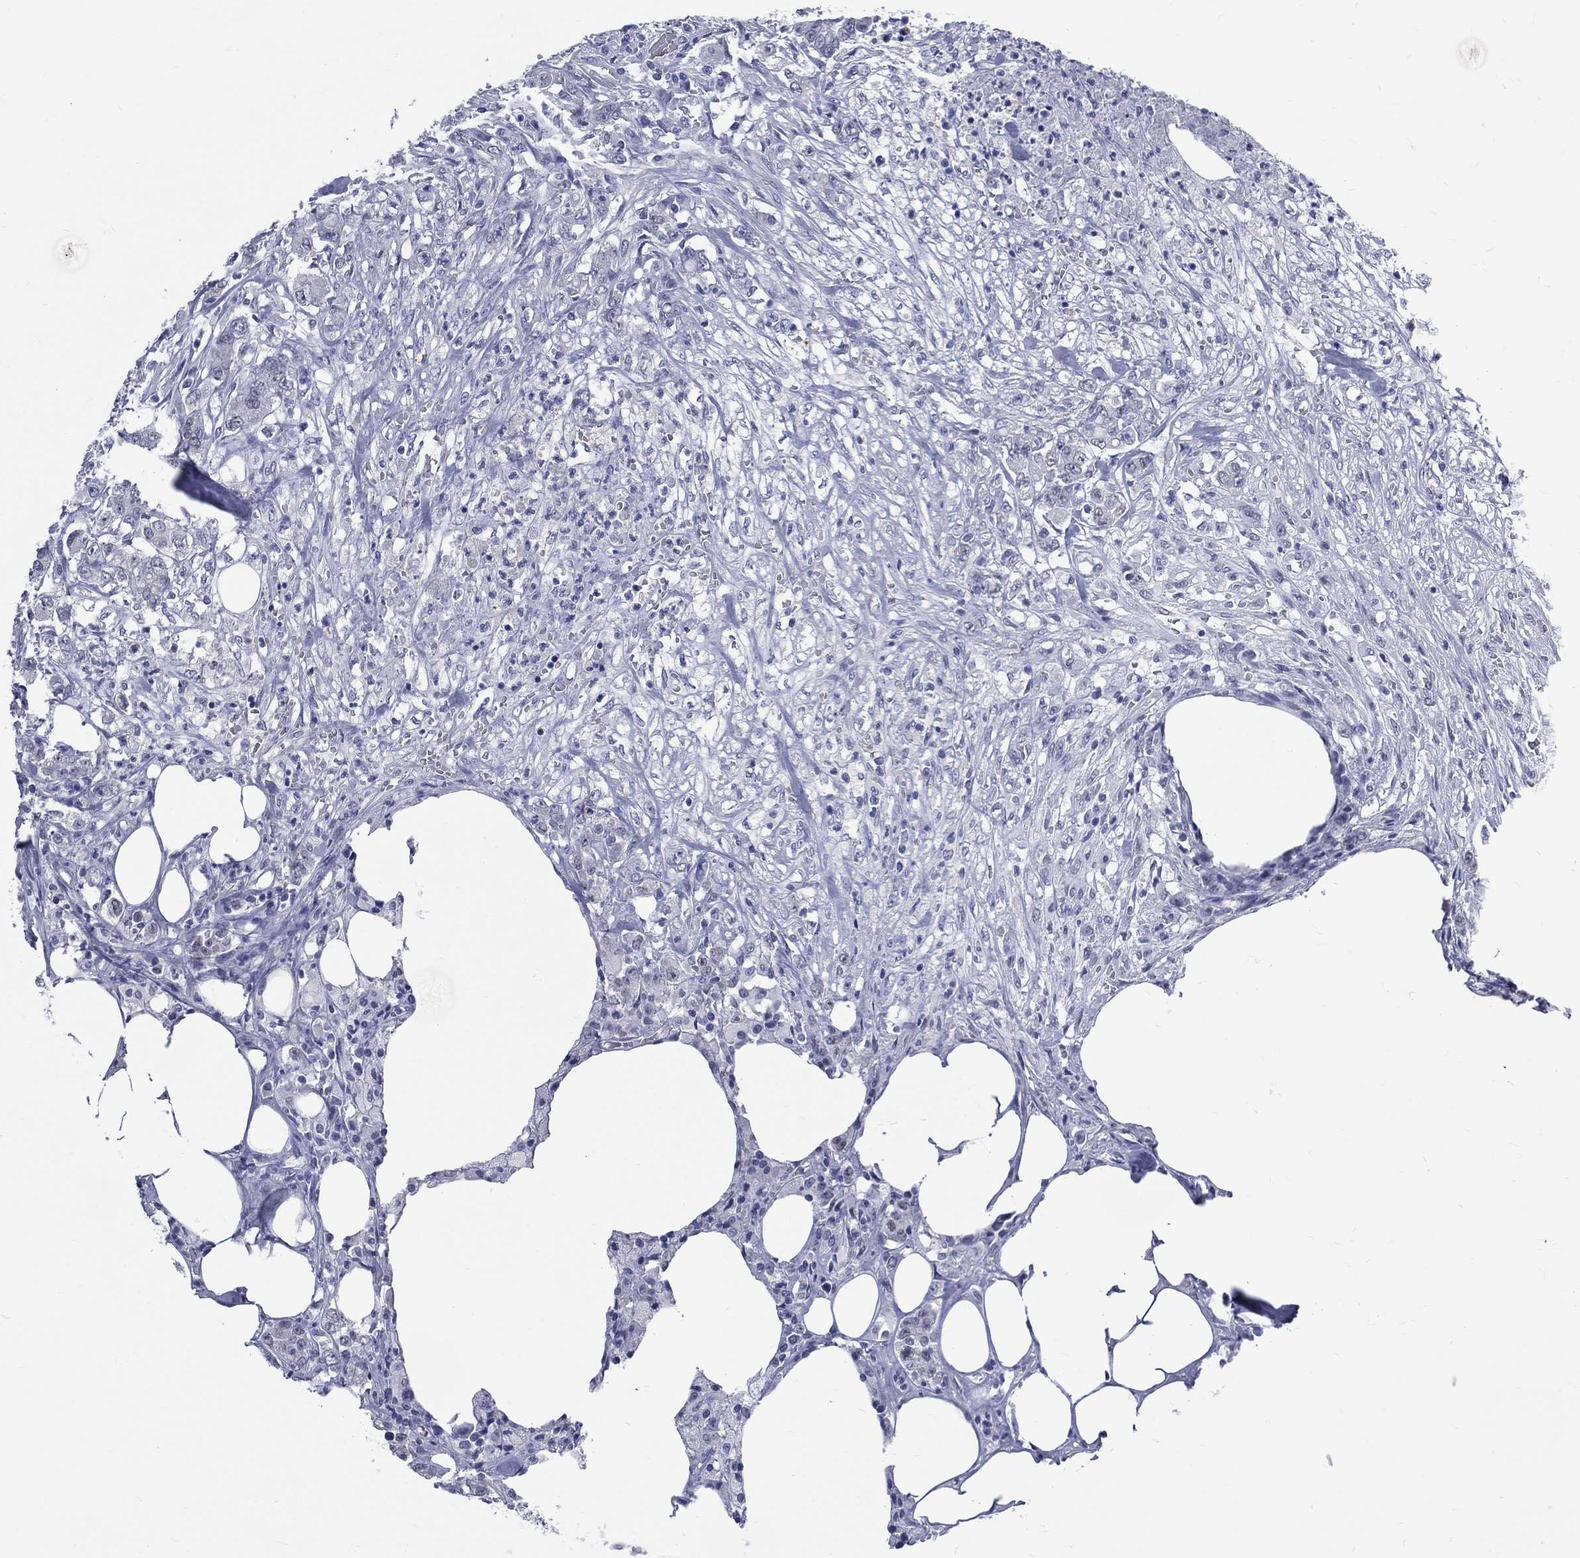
{"staining": {"intensity": "negative", "quantity": "none", "location": "none"}, "tissue": "colorectal cancer", "cell_type": "Tumor cells", "image_type": "cancer", "snomed": [{"axis": "morphology", "description": "Adenocarcinoma, NOS"}, {"axis": "topography", "description": "Colon"}], "caption": "Immunohistochemistry (IHC) of colorectal adenocarcinoma demonstrates no staining in tumor cells.", "gene": "MLLT10", "patient": {"sex": "female", "age": 48}}